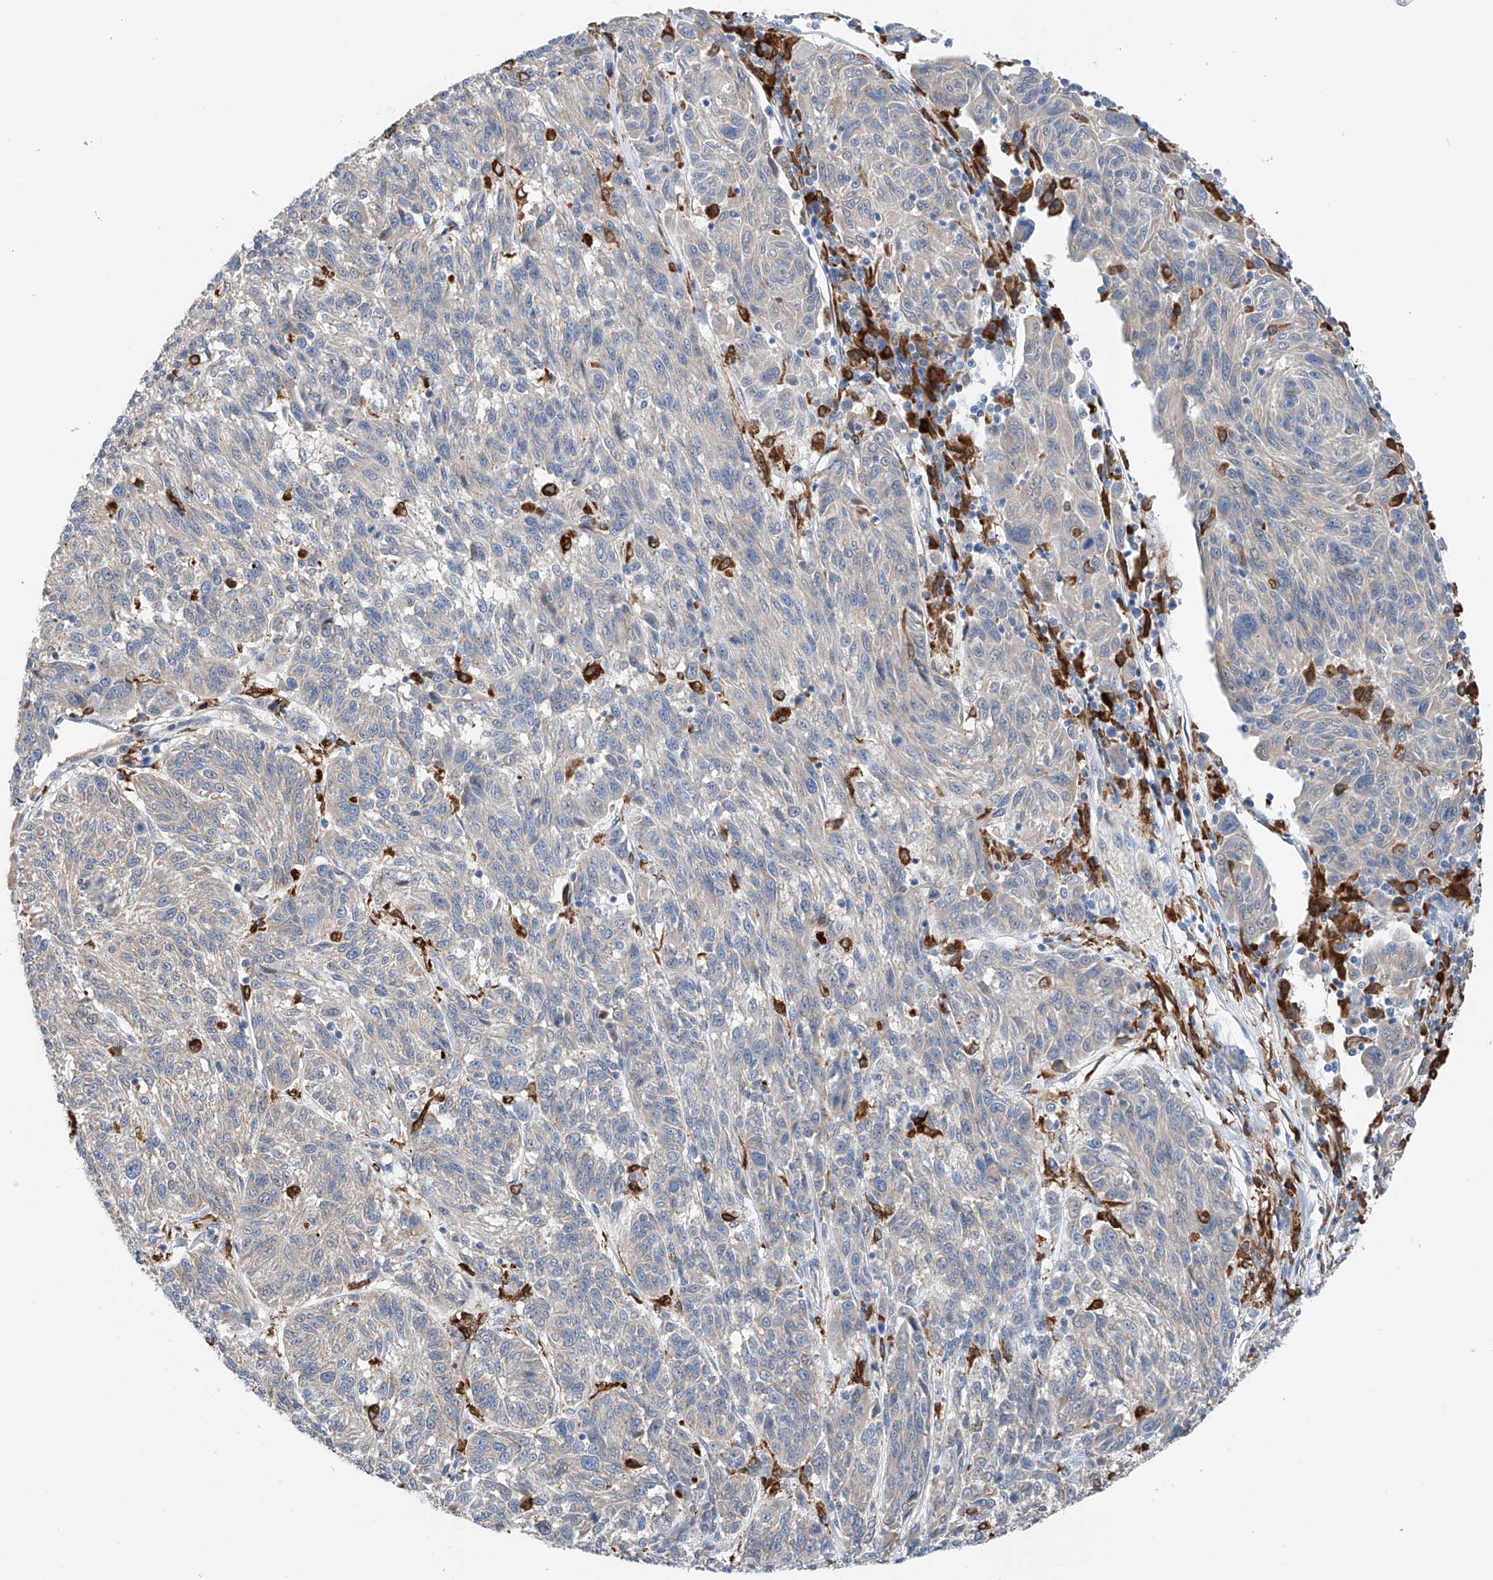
{"staining": {"intensity": "negative", "quantity": "none", "location": "none"}, "tissue": "melanoma", "cell_type": "Tumor cells", "image_type": "cancer", "snomed": [{"axis": "morphology", "description": "Malignant melanoma, NOS"}, {"axis": "topography", "description": "Skin"}], "caption": "Tumor cells are negative for protein expression in human melanoma.", "gene": "TBXAS1", "patient": {"sex": "male", "age": 53}}